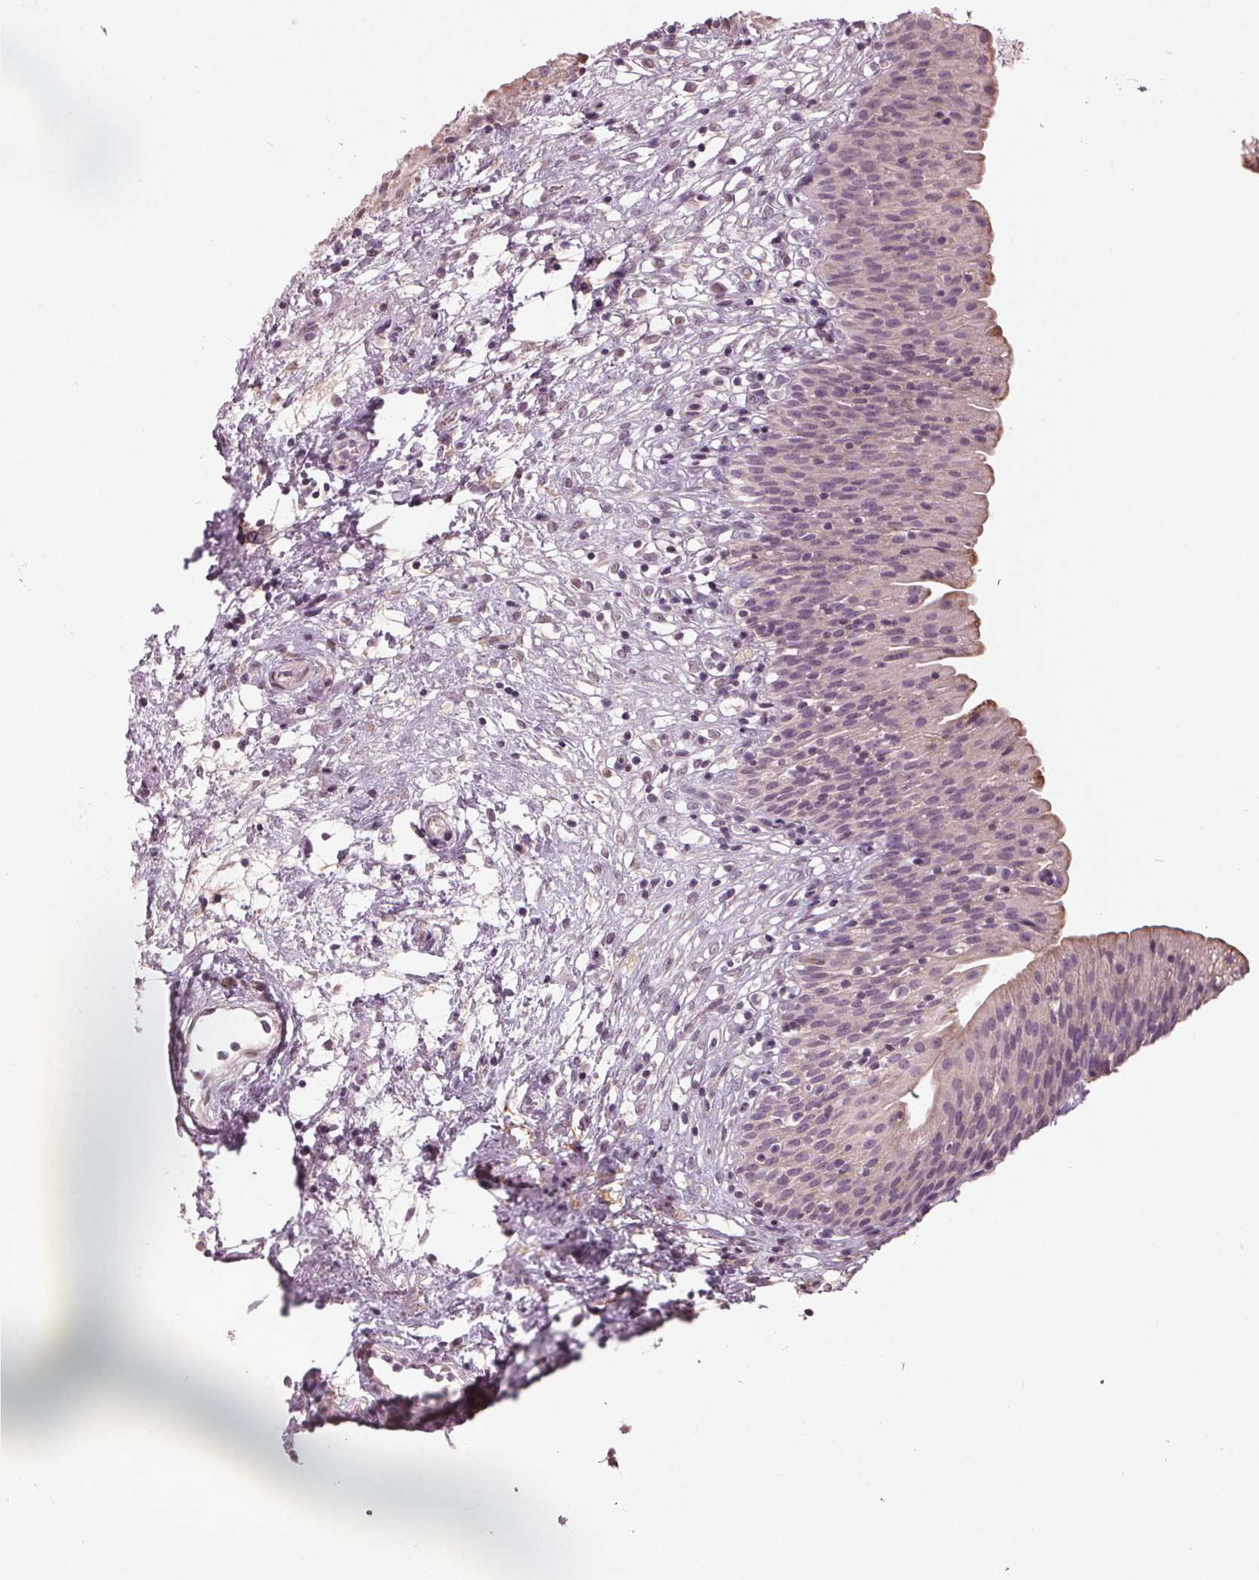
{"staining": {"intensity": "moderate", "quantity": "<25%", "location": "cytoplasmic/membranous"}, "tissue": "urinary bladder", "cell_type": "Urothelial cells", "image_type": "normal", "snomed": [{"axis": "morphology", "description": "Normal tissue, NOS"}, {"axis": "topography", "description": "Urinary bladder"}], "caption": "IHC of benign human urinary bladder shows low levels of moderate cytoplasmic/membranous staining in about <25% of urothelial cells.", "gene": "ZNF605", "patient": {"sex": "male", "age": 76}}